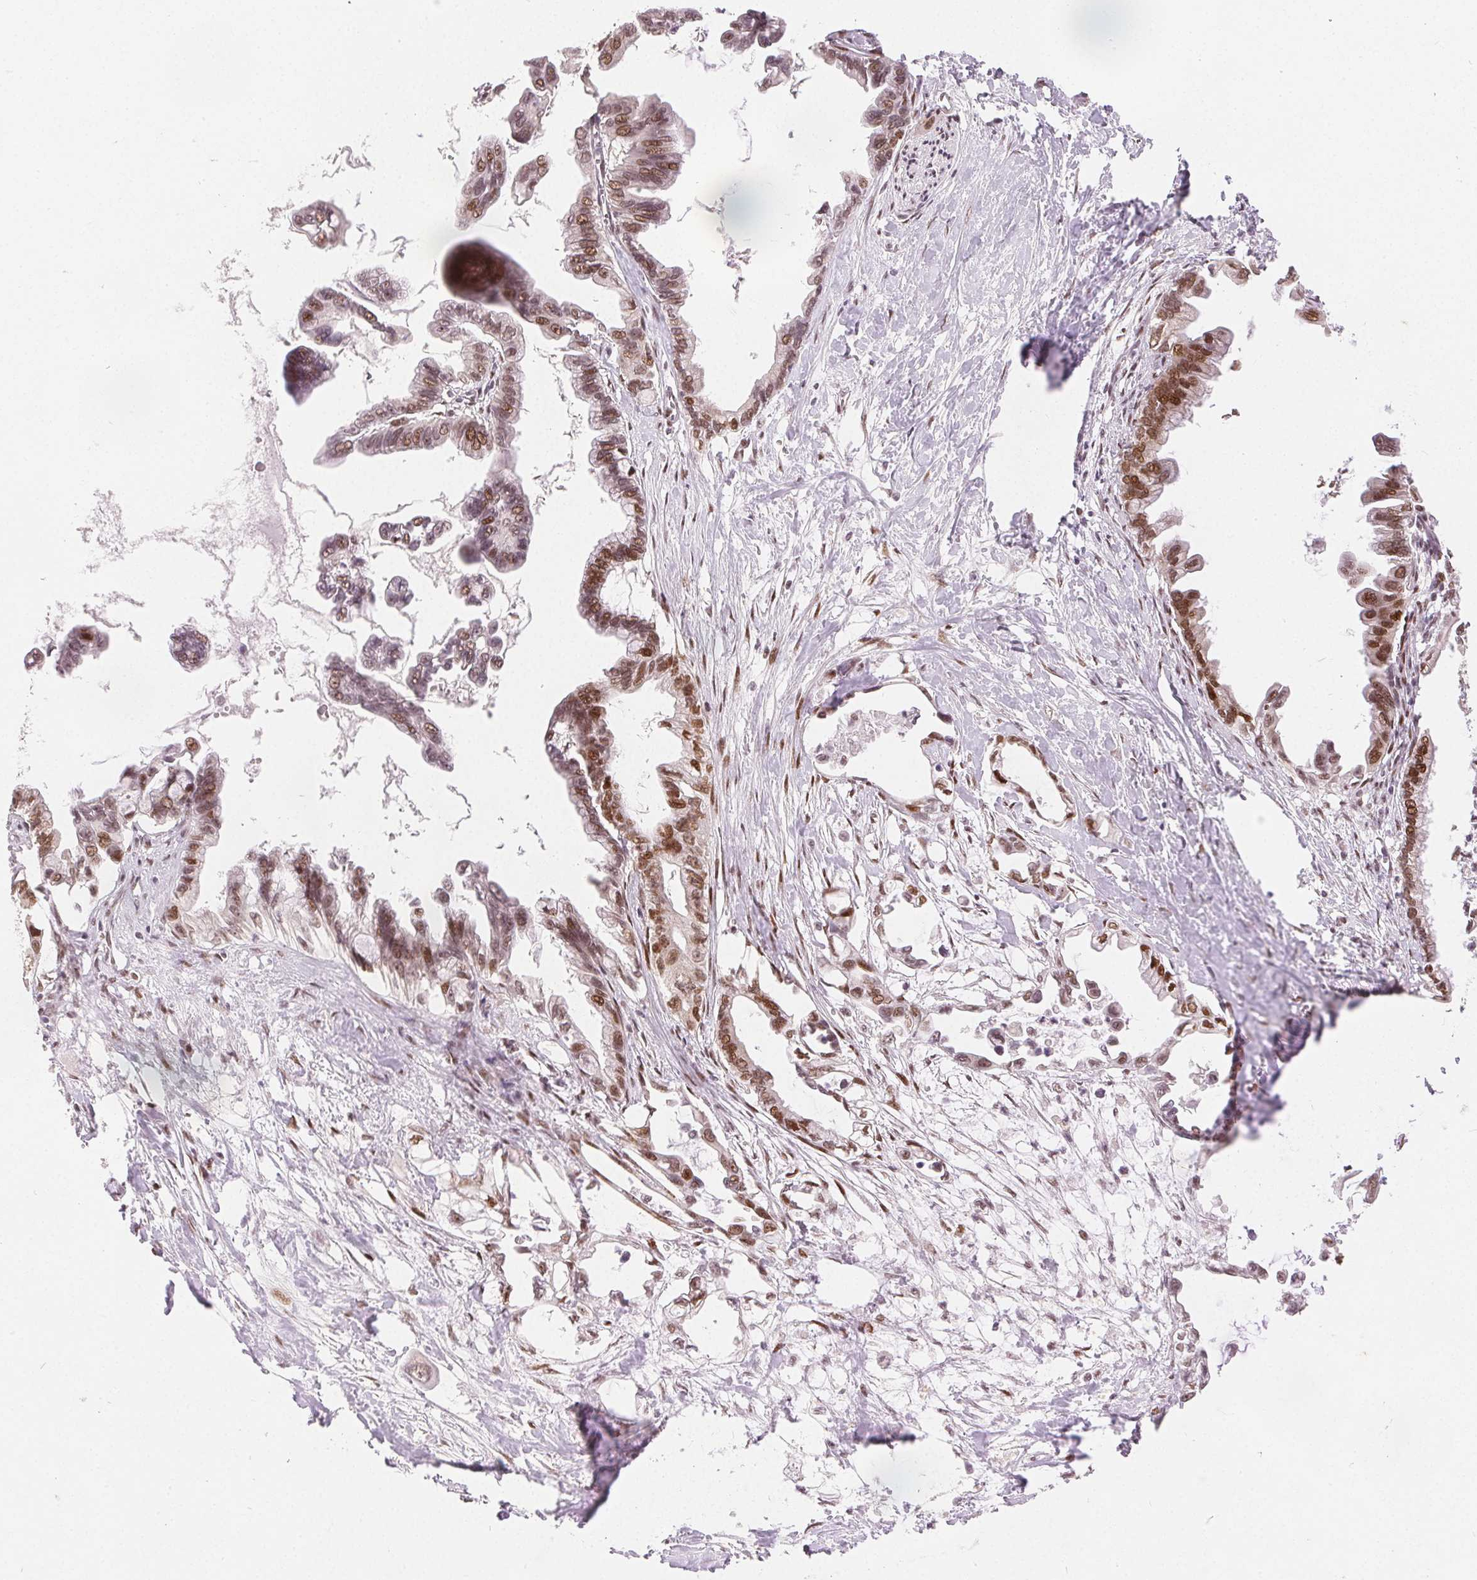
{"staining": {"intensity": "moderate", "quantity": ">75%", "location": "nuclear"}, "tissue": "pancreatic cancer", "cell_type": "Tumor cells", "image_type": "cancer", "snomed": [{"axis": "morphology", "description": "Adenocarcinoma, NOS"}, {"axis": "topography", "description": "Pancreas"}], "caption": "Immunohistochemistry micrograph of neoplastic tissue: human pancreatic adenocarcinoma stained using IHC demonstrates medium levels of moderate protein expression localized specifically in the nuclear of tumor cells, appearing as a nuclear brown color.", "gene": "ZNF703", "patient": {"sex": "male", "age": 61}}